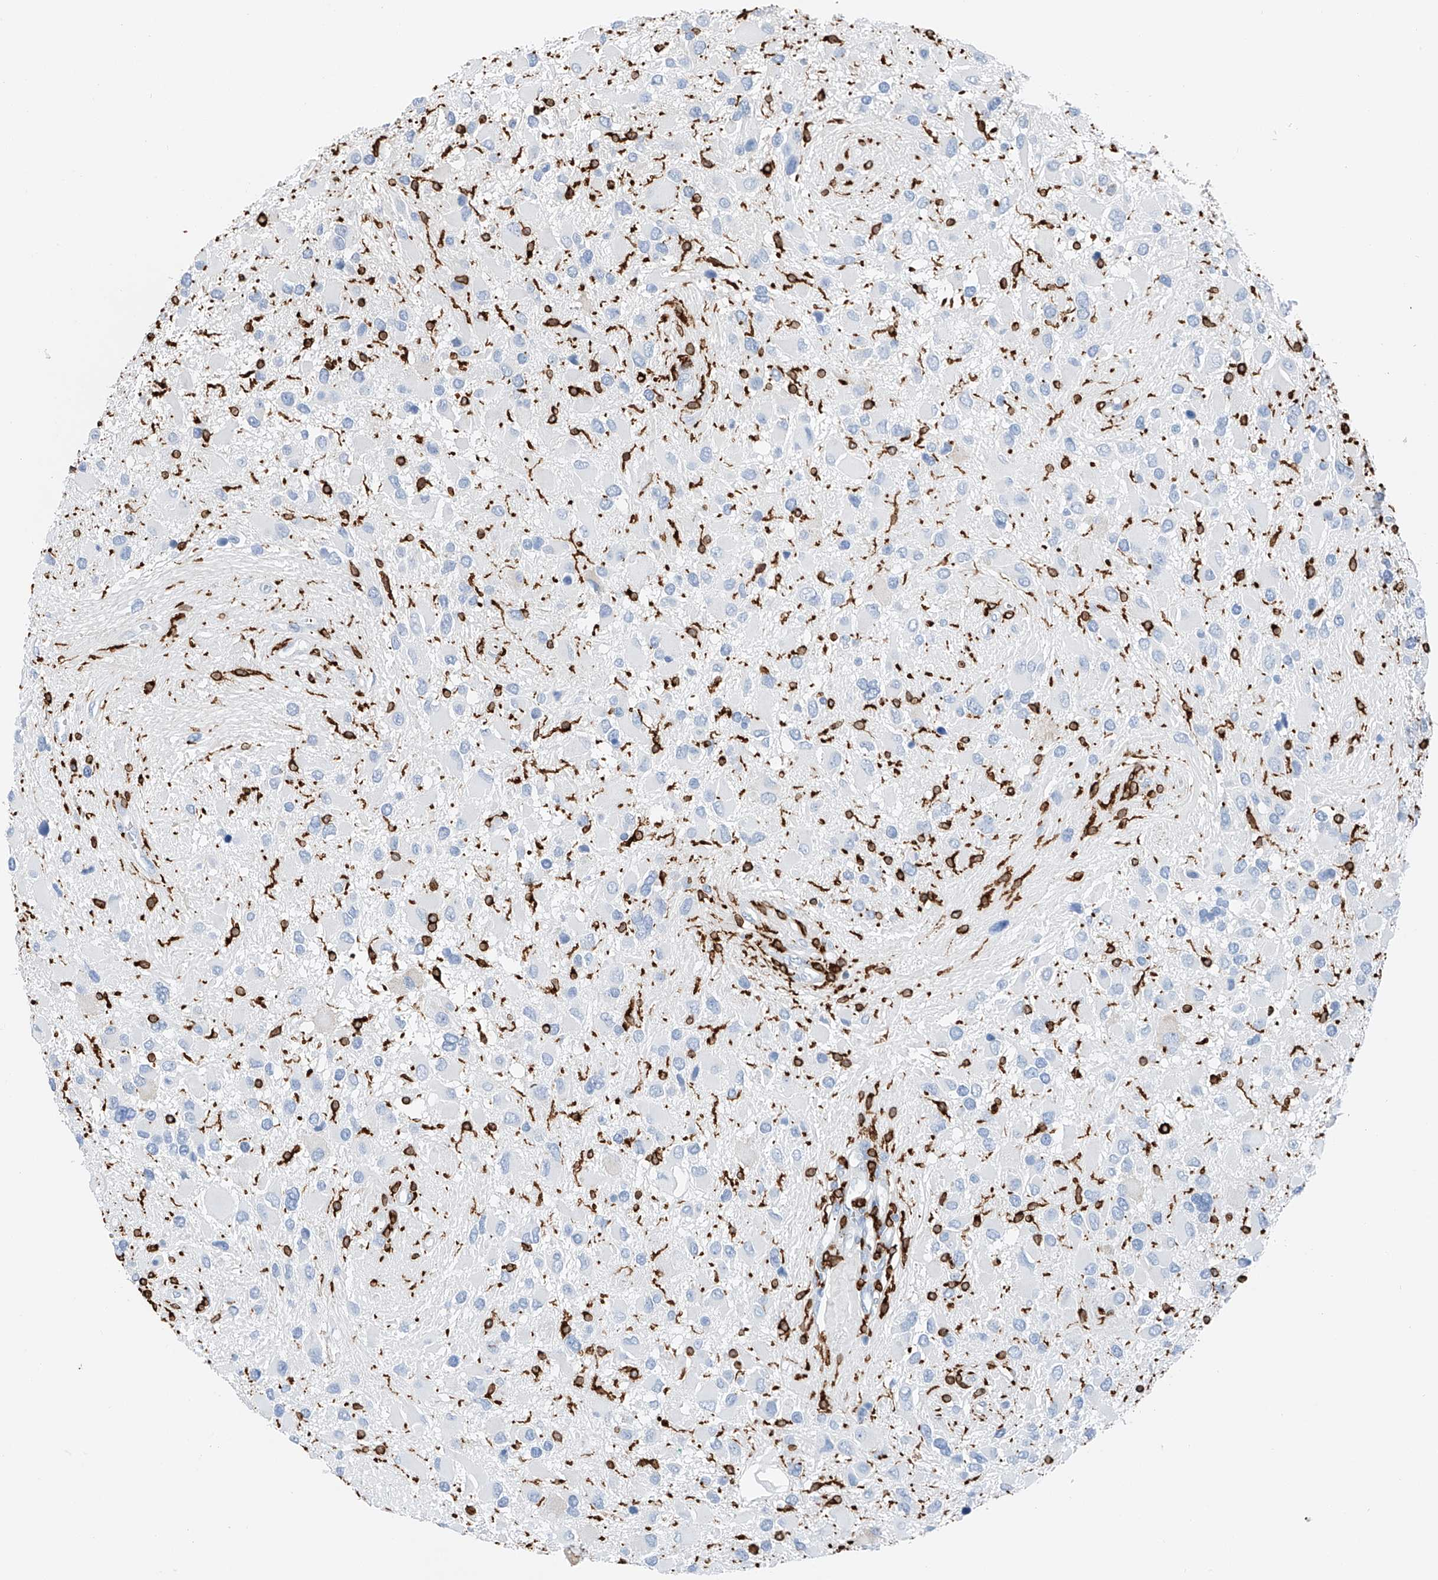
{"staining": {"intensity": "negative", "quantity": "none", "location": "none"}, "tissue": "glioma", "cell_type": "Tumor cells", "image_type": "cancer", "snomed": [{"axis": "morphology", "description": "Glioma, malignant, High grade"}, {"axis": "topography", "description": "Brain"}], "caption": "This is a image of IHC staining of malignant high-grade glioma, which shows no positivity in tumor cells.", "gene": "TBXAS1", "patient": {"sex": "male", "age": 53}}